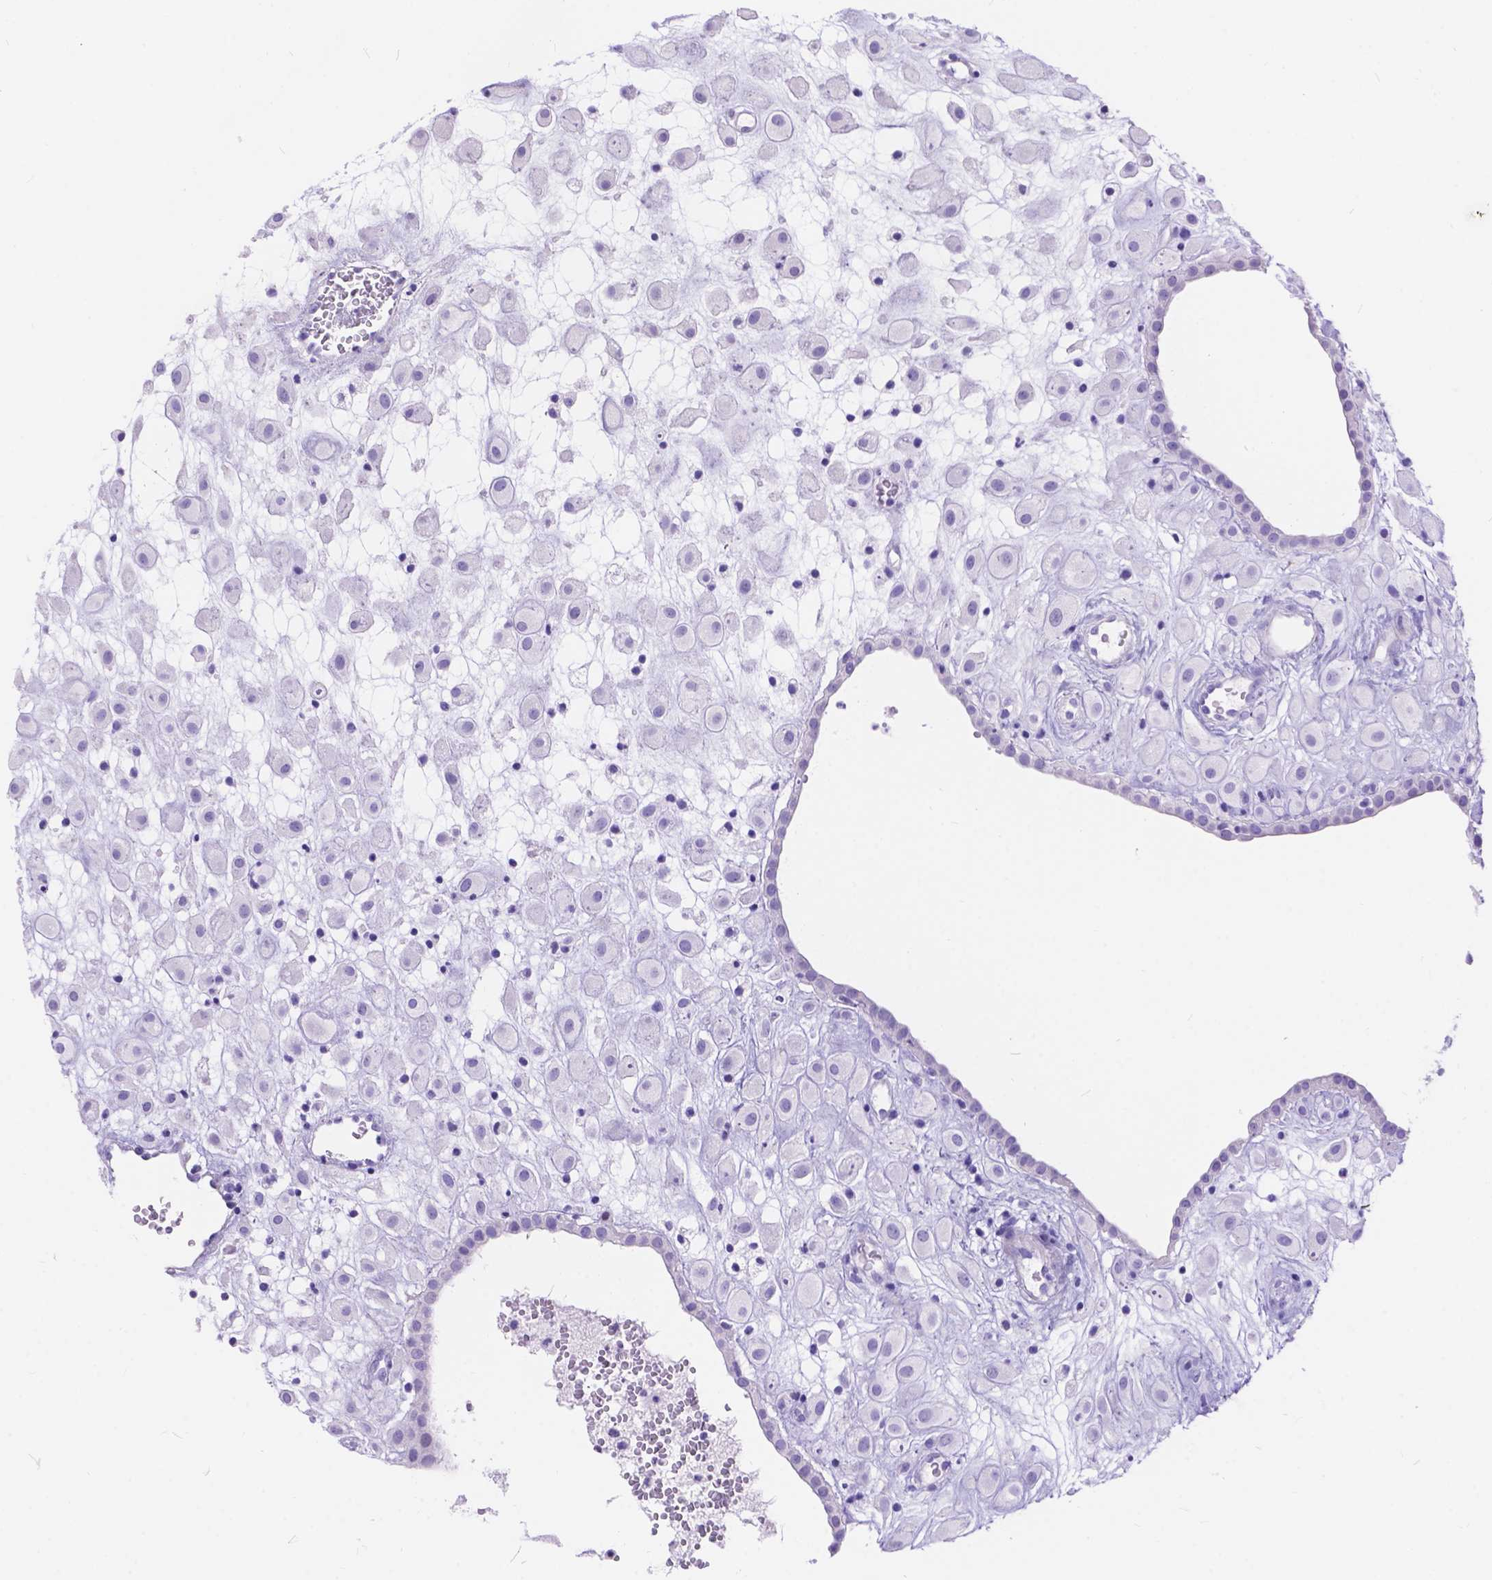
{"staining": {"intensity": "negative", "quantity": "none", "location": "none"}, "tissue": "placenta", "cell_type": "Decidual cells", "image_type": "normal", "snomed": [{"axis": "morphology", "description": "Normal tissue, NOS"}, {"axis": "topography", "description": "Placenta"}], "caption": "The histopathology image reveals no significant positivity in decidual cells of placenta. (Brightfield microscopy of DAB immunohistochemistry at high magnification).", "gene": "KLHL10", "patient": {"sex": "female", "age": 24}}